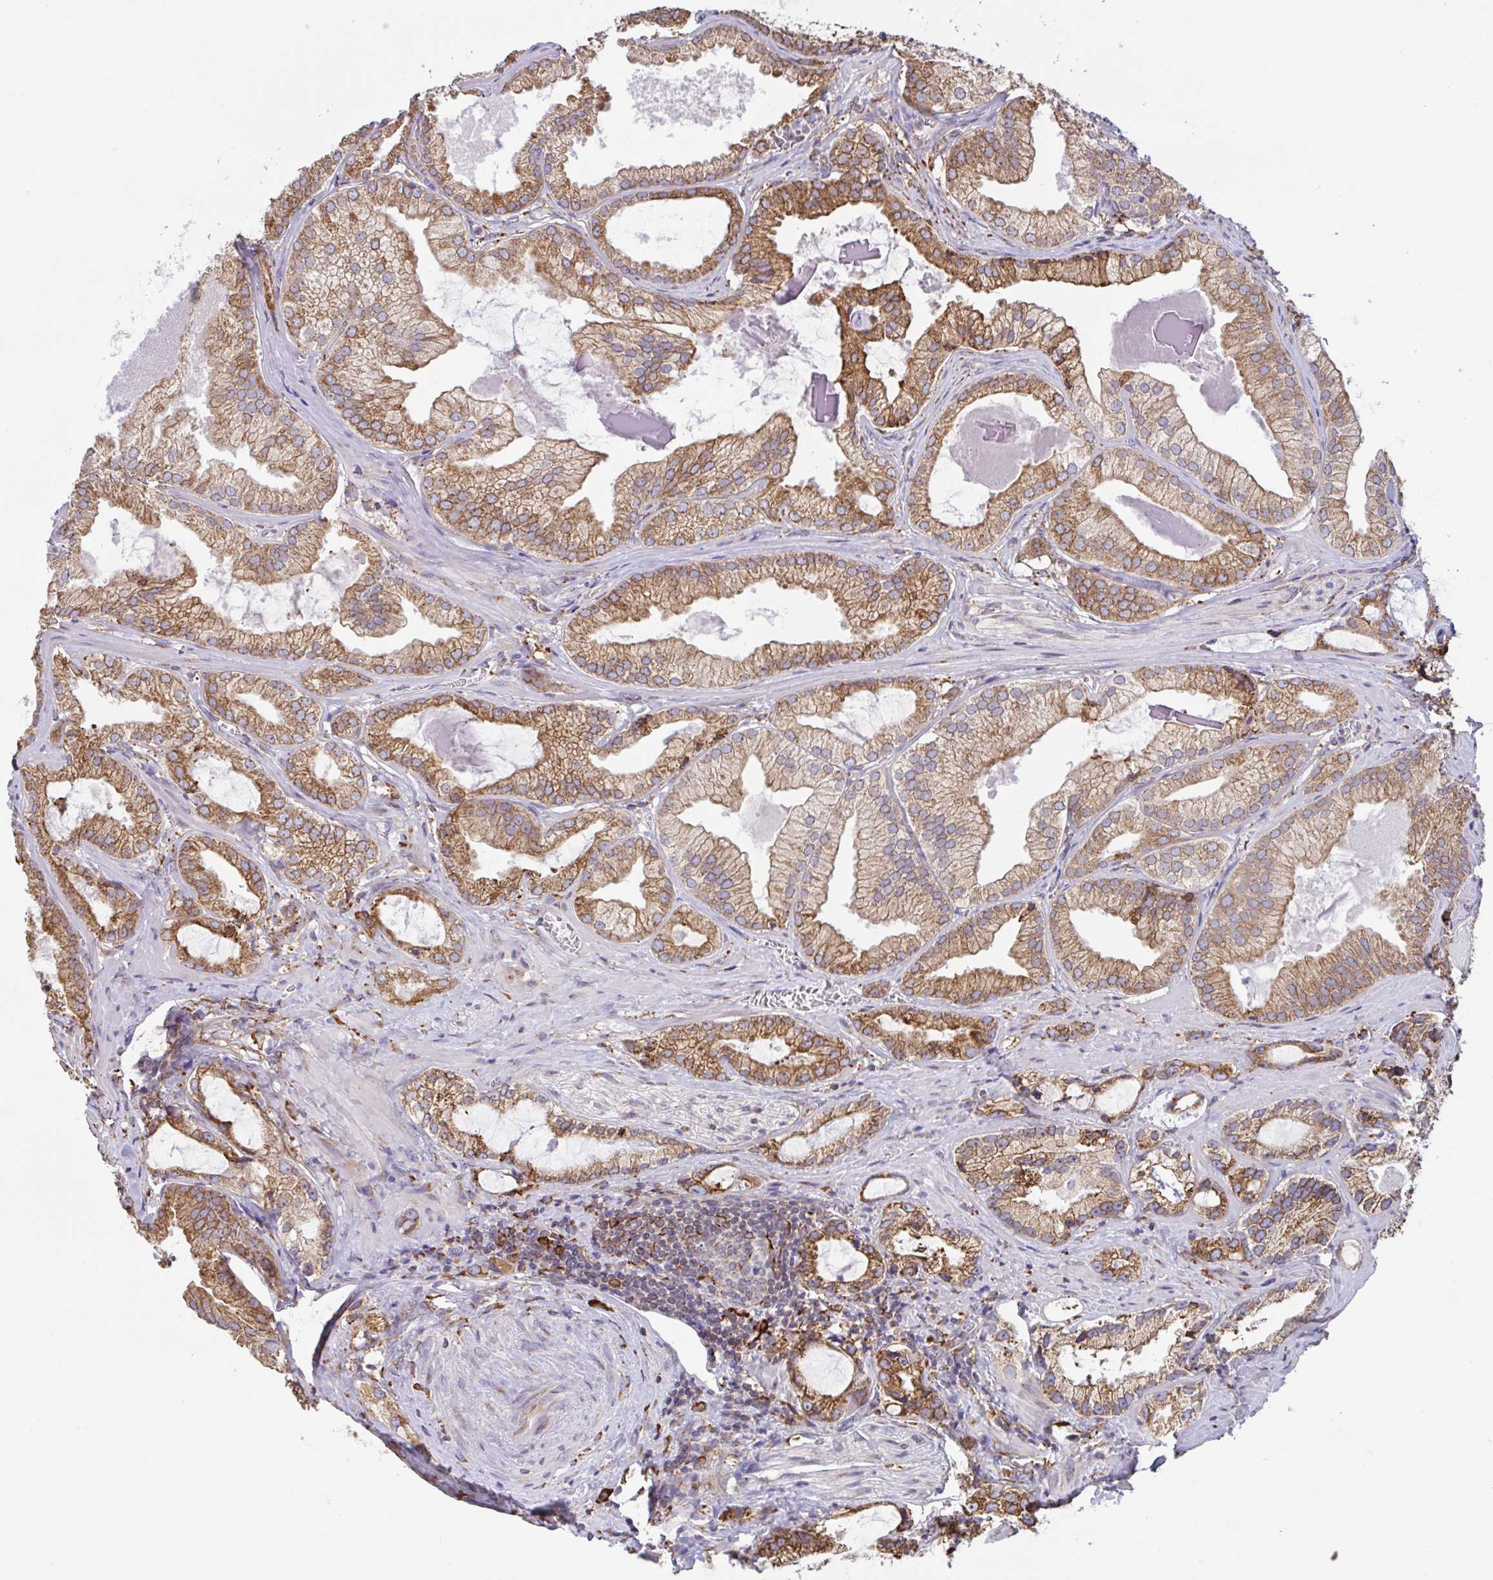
{"staining": {"intensity": "moderate", "quantity": ">75%", "location": "cytoplasmic/membranous"}, "tissue": "prostate cancer", "cell_type": "Tumor cells", "image_type": "cancer", "snomed": [{"axis": "morphology", "description": "Adenocarcinoma, Medium grade"}, {"axis": "topography", "description": "Prostate"}], "caption": "Tumor cells exhibit medium levels of moderate cytoplasmic/membranous positivity in about >75% of cells in human prostate cancer (adenocarcinoma (medium-grade)).", "gene": "DOK4", "patient": {"sex": "male", "age": 57}}